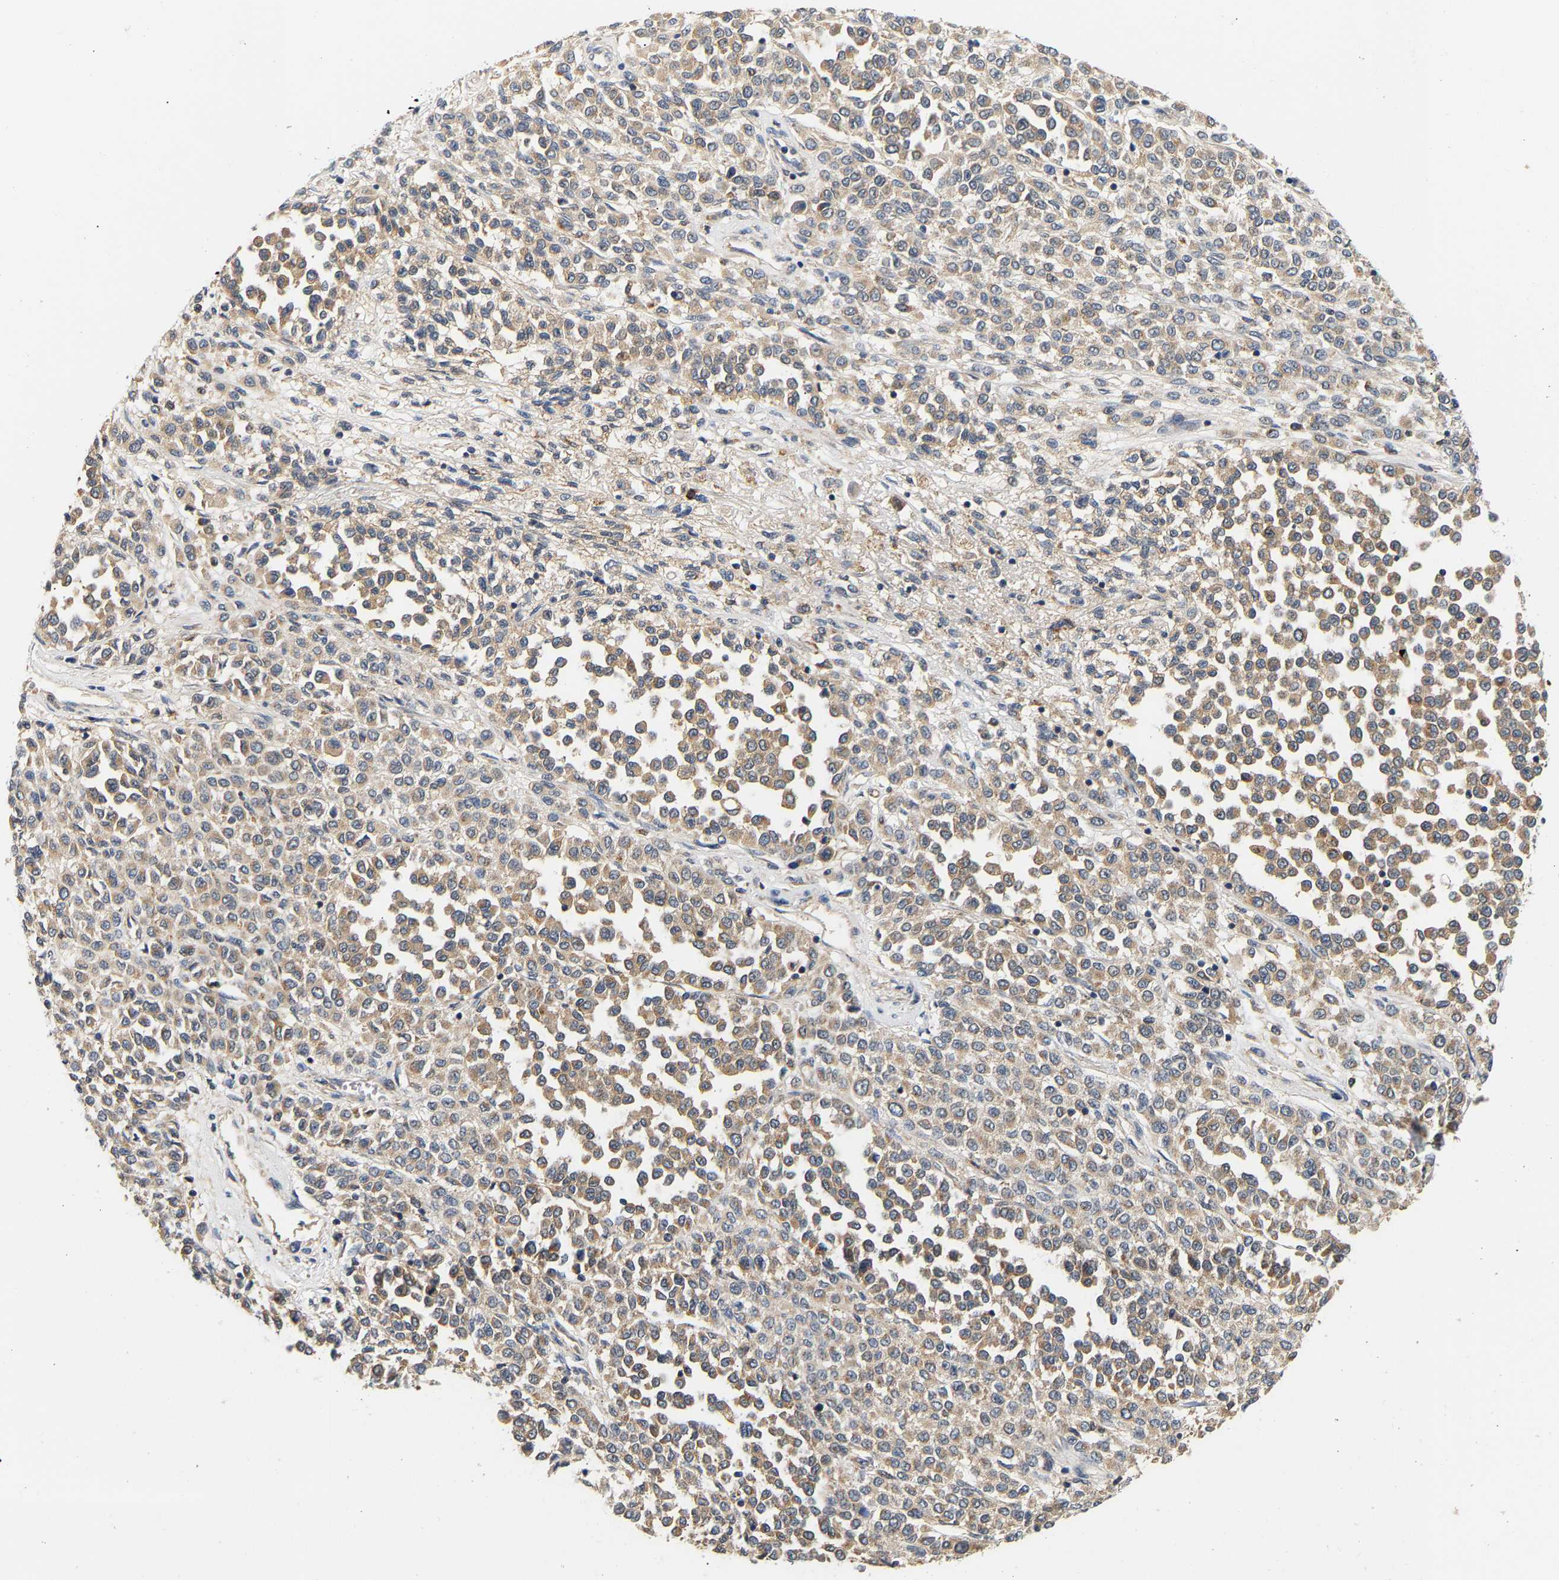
{"staining": {"intensity": "moderate", "quantity": ">75%", "location": "cytoplasmic/membranous"}, "tissue": "melanoma", "cell_type": "Tumor cells", "image_type": "cancer", "snomed": [{"axis": "morphology", "description": "Malignant melanoma, Metastatic site"}, {"axis": "topography", "description": "Pancreas"}], "caption": "Human malignant melanoma (metastatic site) stained for a protein (brown) exhibits moderate cytoplasmic/membranous positive expression in about >75% of tumor cells.", "gene": "PPID", "patient": {"sex": "female", "age": 30}}